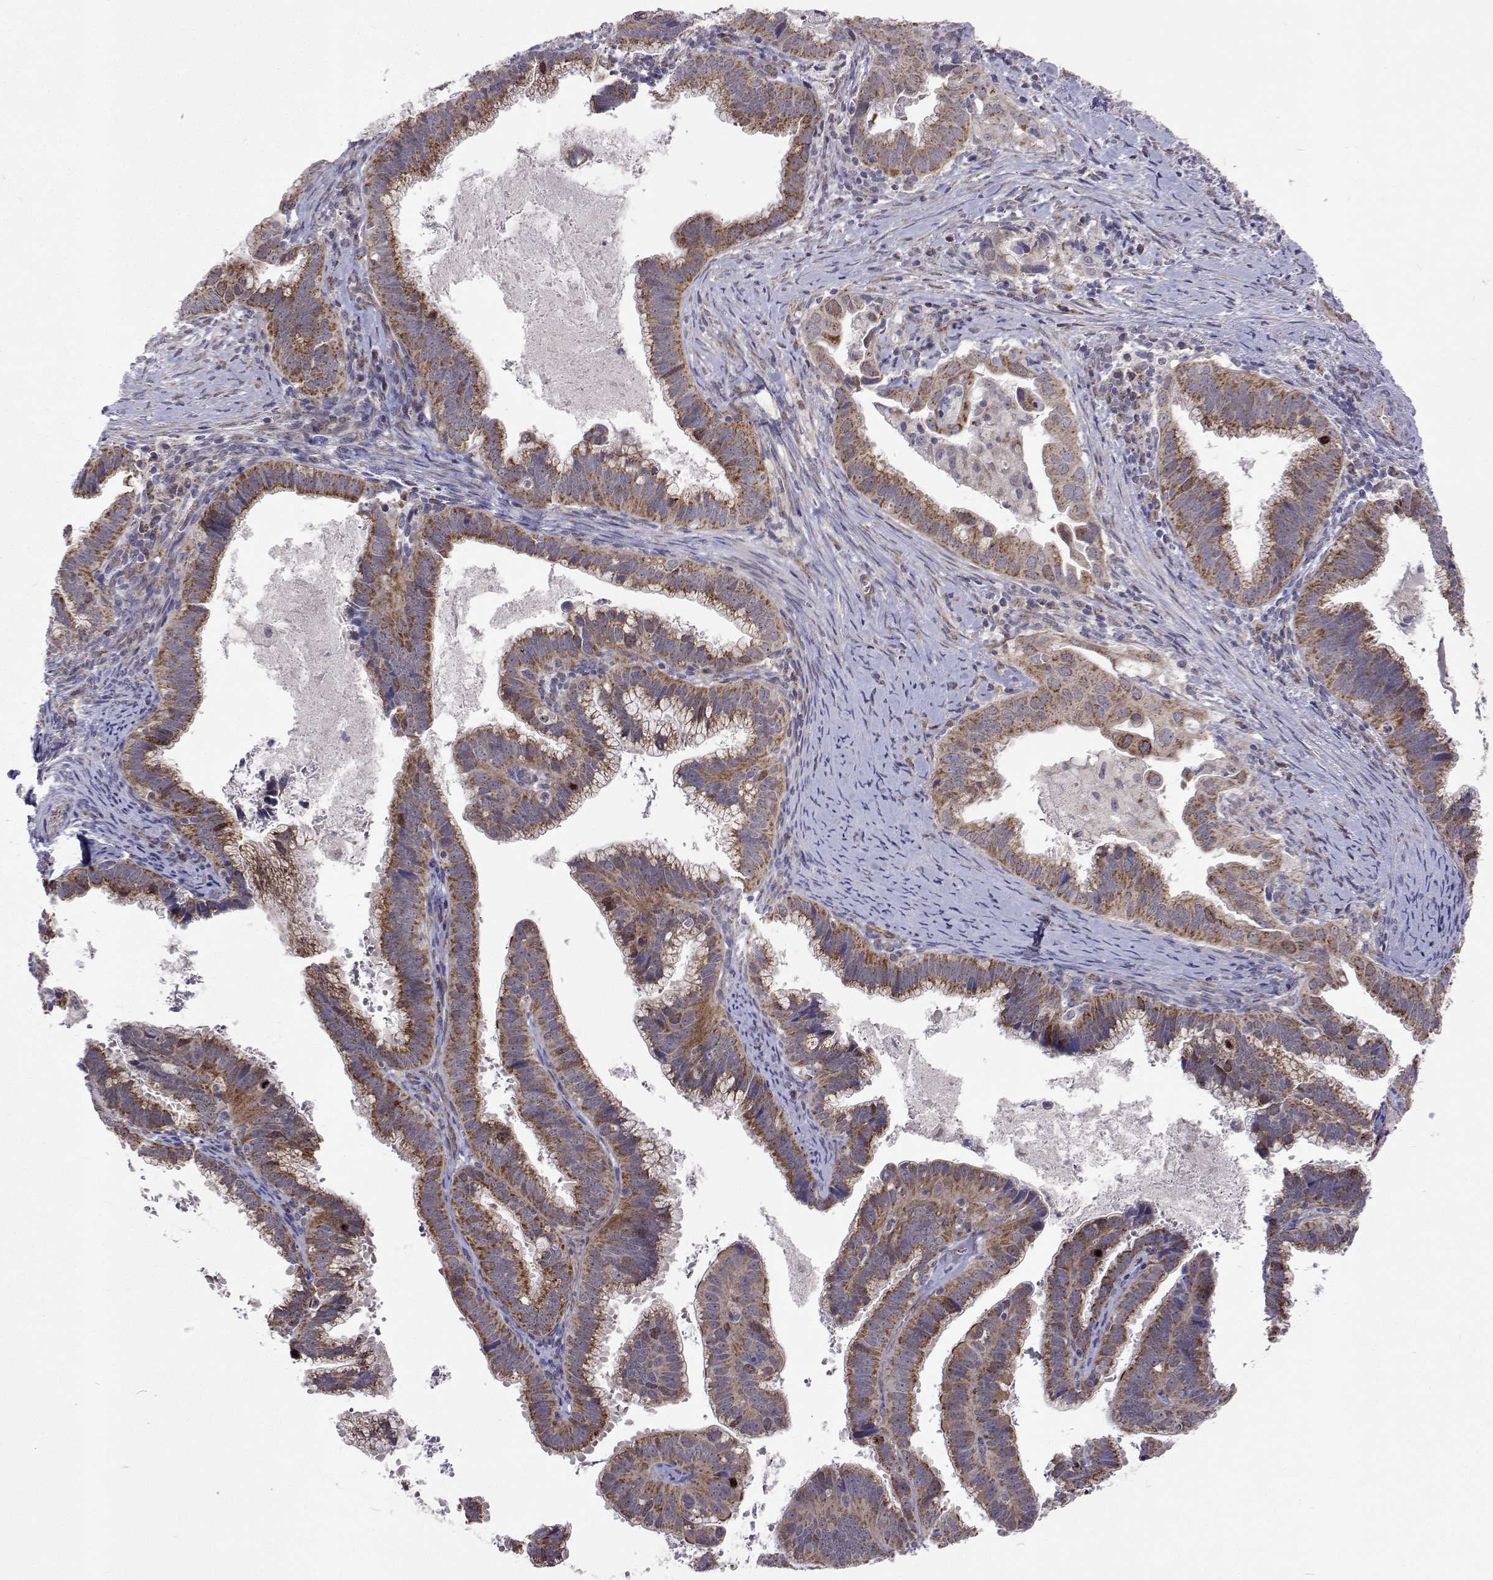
{"staining": {"intensity": "moderate", "quantity": ">75%", "location": "cytoplasmic/membranous"}, "tissue": "cervical cancer", "cell_type": "Tumor cells", "image_type": "cancer", "snomed": [{"axis": "morphology", "description": "Adenocarcinoma, NOS"}, {"axis": "topography", "description": "Cervix"}], "caption": "Immunohistochemical staining of human cervical adenocarcinoma exhibits medium levels of moderate cytoplasmic/membranous positivity in approximately >75% of tumor cells.", "gene": "DHTKD1", "patient": {"sex": "female", "age": 61}}